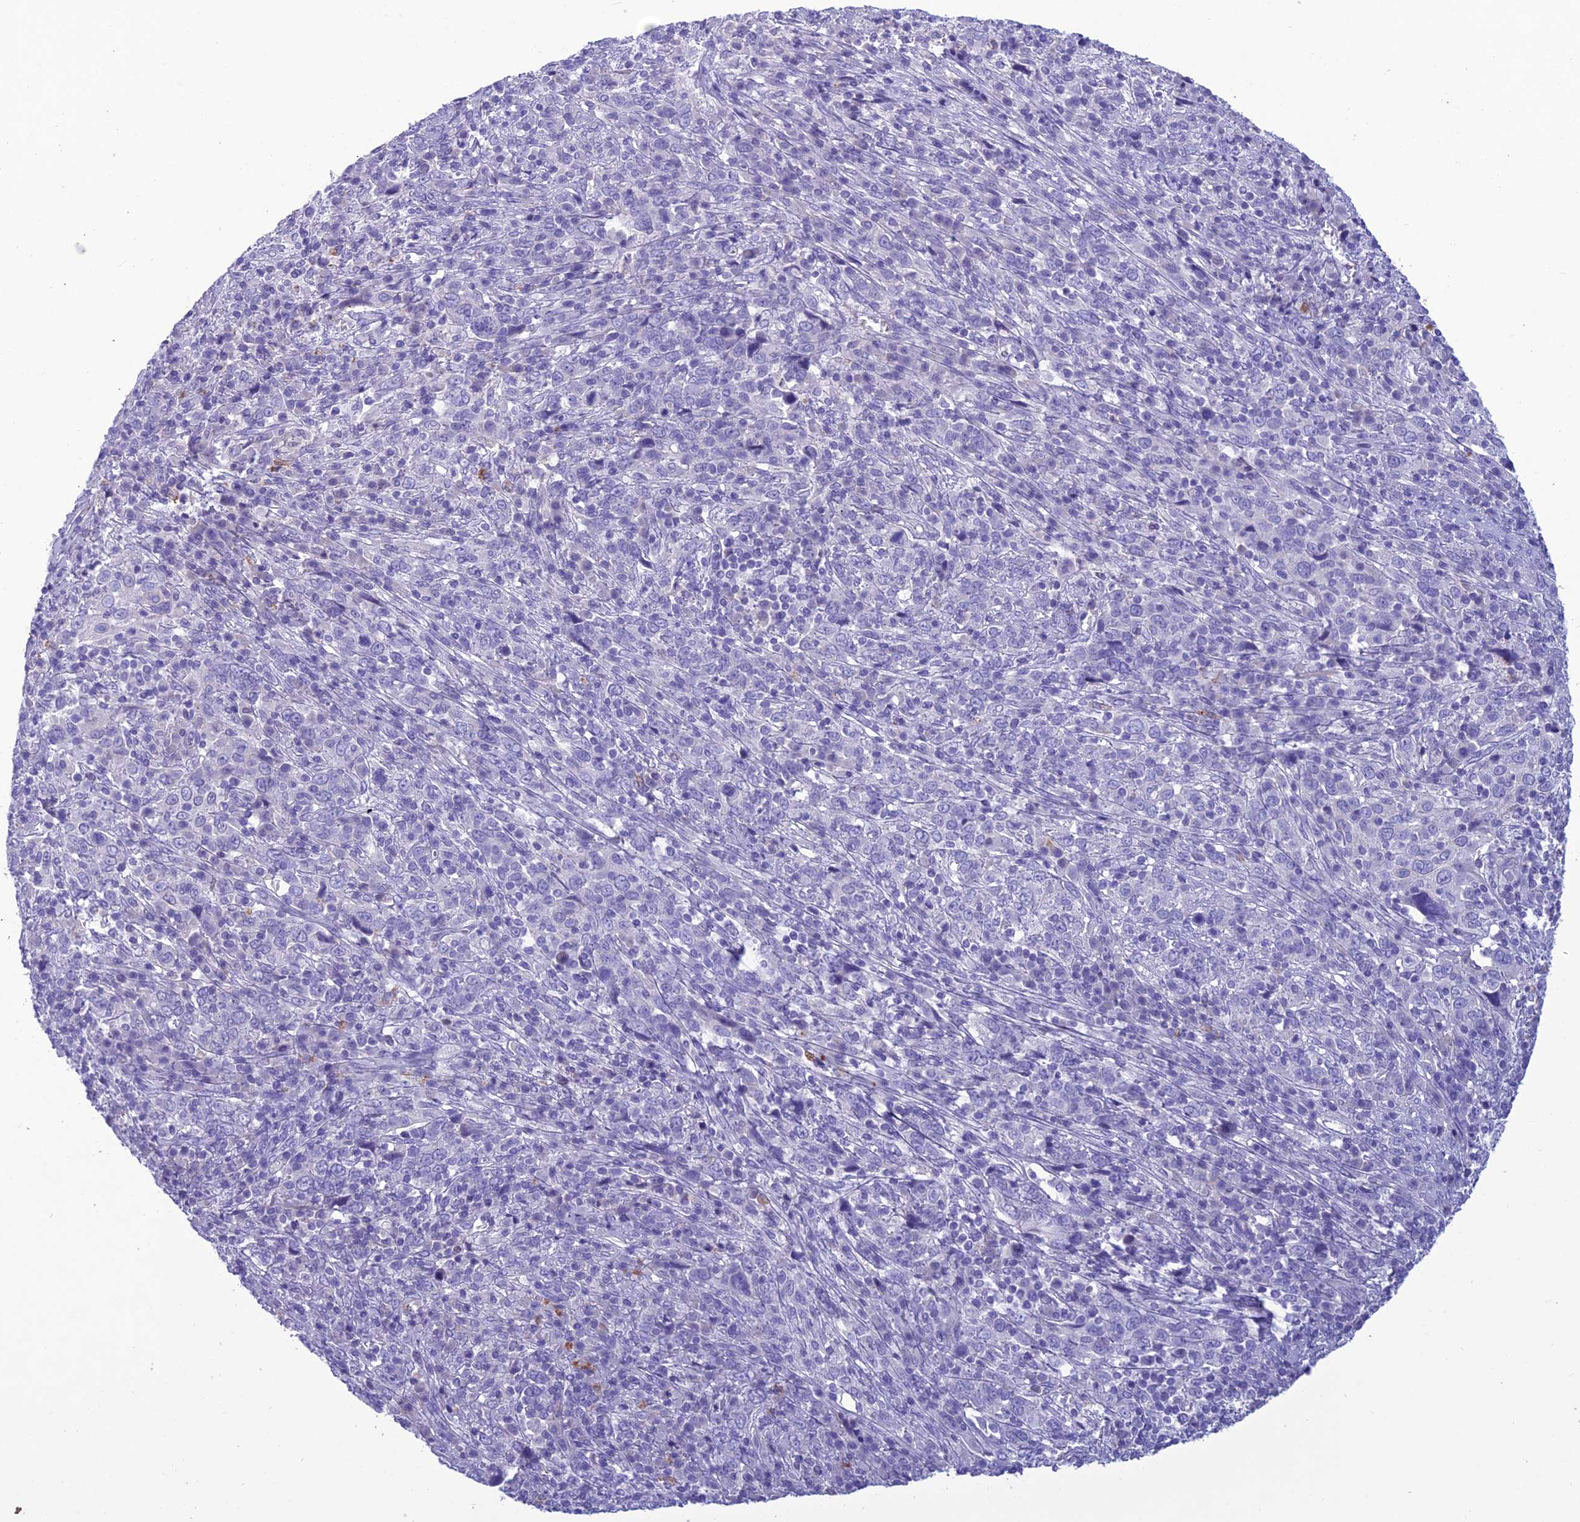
{"staining": {"intensity": "negative", "quantity": "none", "location": "none"}, "tissue": "cervical cancer", "cell_type": "Tumor cells", "image_type": "cancer", "snomed": [{"axis": "morphology", "description": "Squamous cell carcinoma, NOS"}, {"axis": "topography", "description": "Cervix"}], "caption": "A micrograph of human squamous cell carcinoma (cervical) is negative for staining in tumor cells.", "gene": "IFT172", "patient": {"sex": "female", "age": 46}}